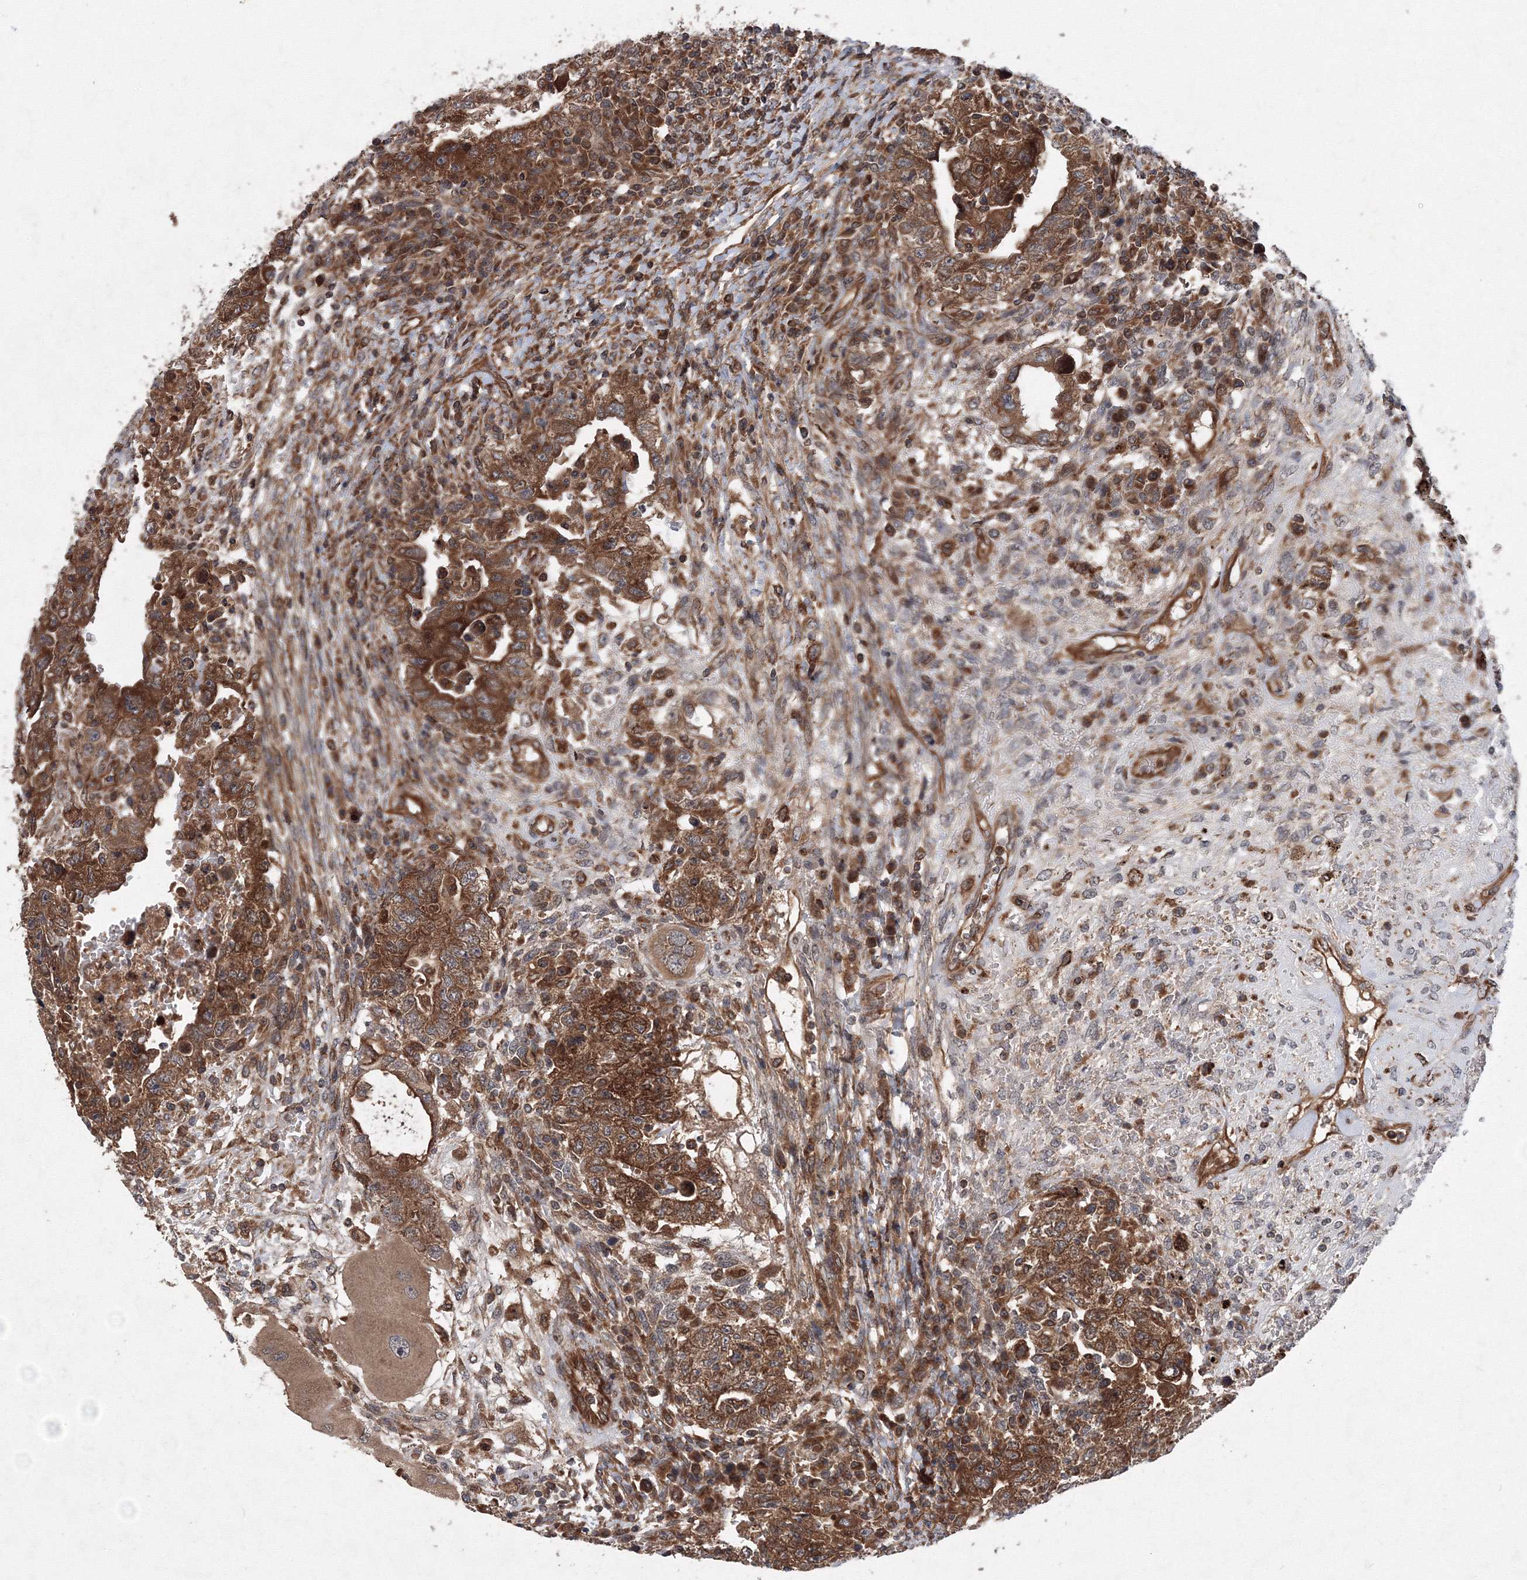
{"staining": {"intensity": "strong", "quantity": ">75%", "location": "cytoplasmic/membranous"}, "tissue": "testis cancer", "cell_type": "Tumor cells", "image_type": "cancer", "snomed": [{"axis": "morphology", "description": "Carcinoma, Embryonal, NOS"}, {"axis": "topography", "description": "Testis"}], "caption": "This micrograph reveals testis cancer (embryonal carcinoma) stained with immunohistochemistry to label a protein in brown. The cytoplasmic/membranous of tumor cells show strong positivity for the protein. Nuclei are counter-stained blue.", "gene": "ATG3", "patient": {"sex": "male", "age": 26}}